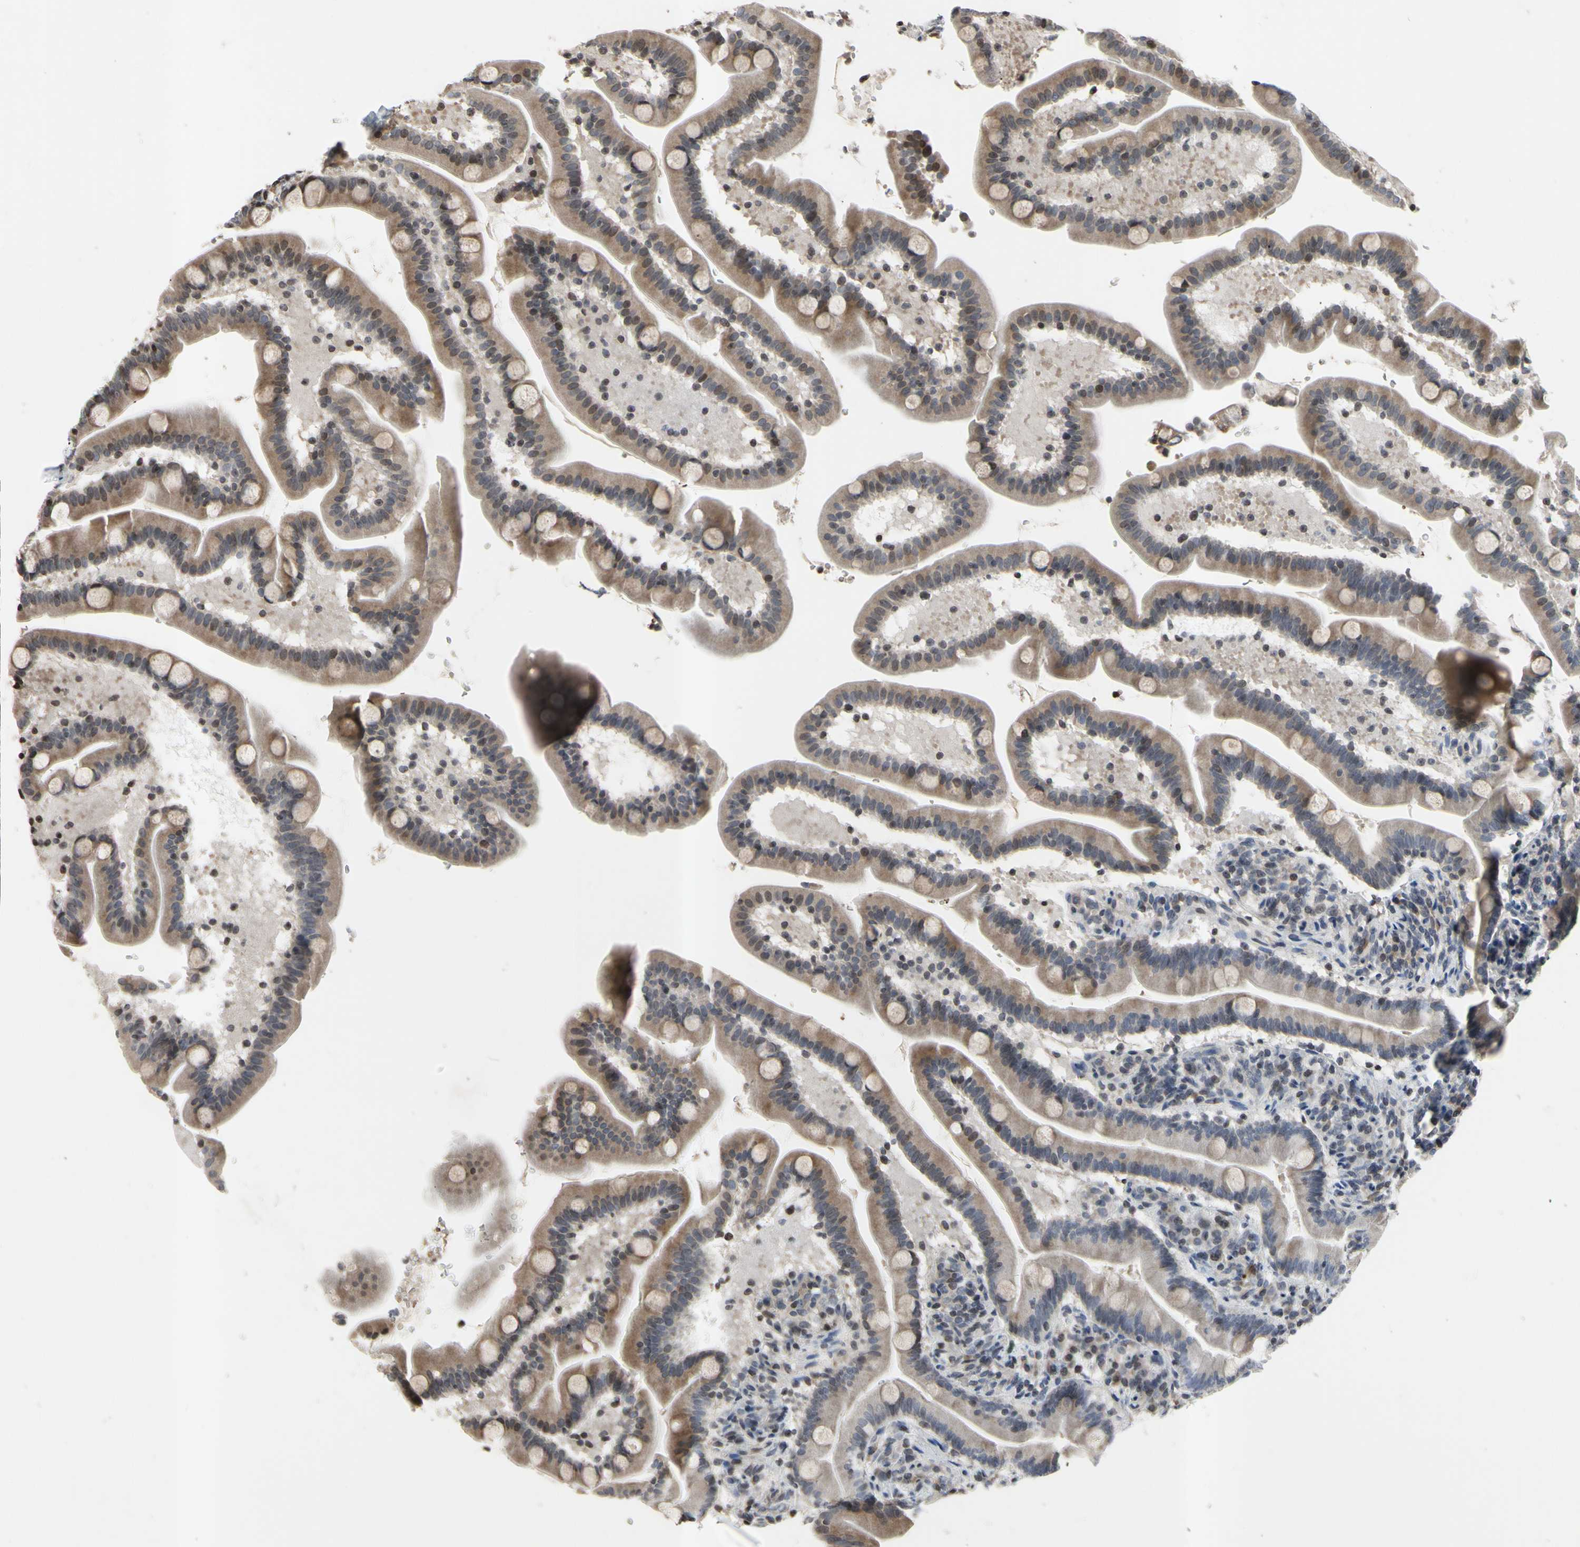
{"staining": {"intensity": "weak", "quantity": "25%-75%", "location": "cytoplasmic/membranous,nuclear"}, "tissue": "duodenum", "cell_type": "Glandular cells", "image_type": "normal", "snomed": [{"axis": "morphology", "description": "Normal tissue, NOS"}, {"axis": "topography", "description": "Duodenum"}], "caption": "Duodenum was stained to show a protein in brown. There is low levels of weak cytoplasmic/membranous,nuclear expression in about 25%-75% of glandular cells.", "gene": "ARG1", "patient": {"sex": "male", "age": 54}}